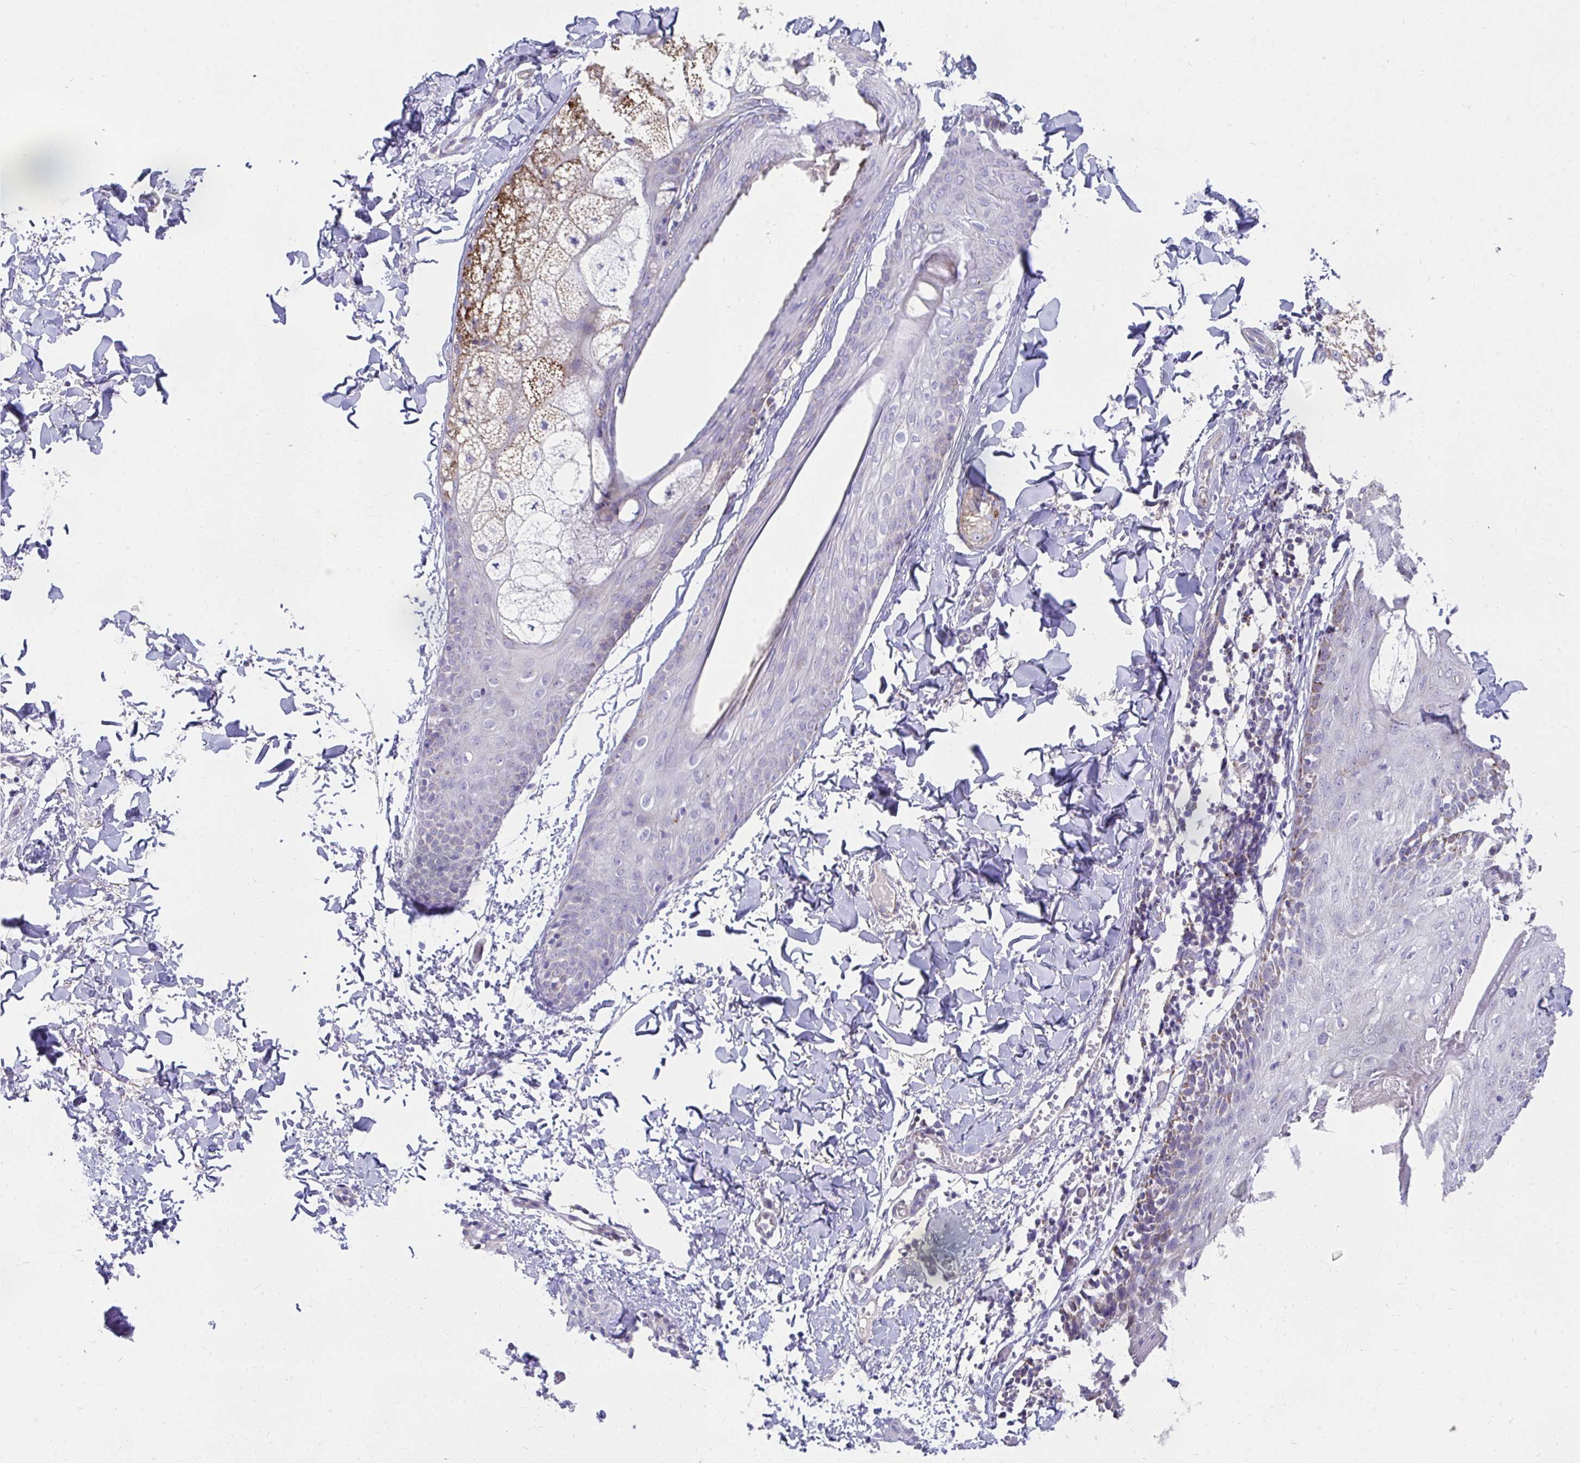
{"staining": {"intensity": "negative", "quantity": "none", "location": "none"}, "tissue": "skin", "cell_type": "Fibroblasts", "image_type": "normal", "snomed": [{"axis": "morphology", "description": "Normal tissue, NOS"}, {"axis": "topography", "description": "Skin"}], "caption": "An immunohistochemistry micrograph of unremarkable skin is shown. There is no staining in fibroblasts of skin.", "gene": "PRRG3", "patient": {"sex": "male", "age": 16}}